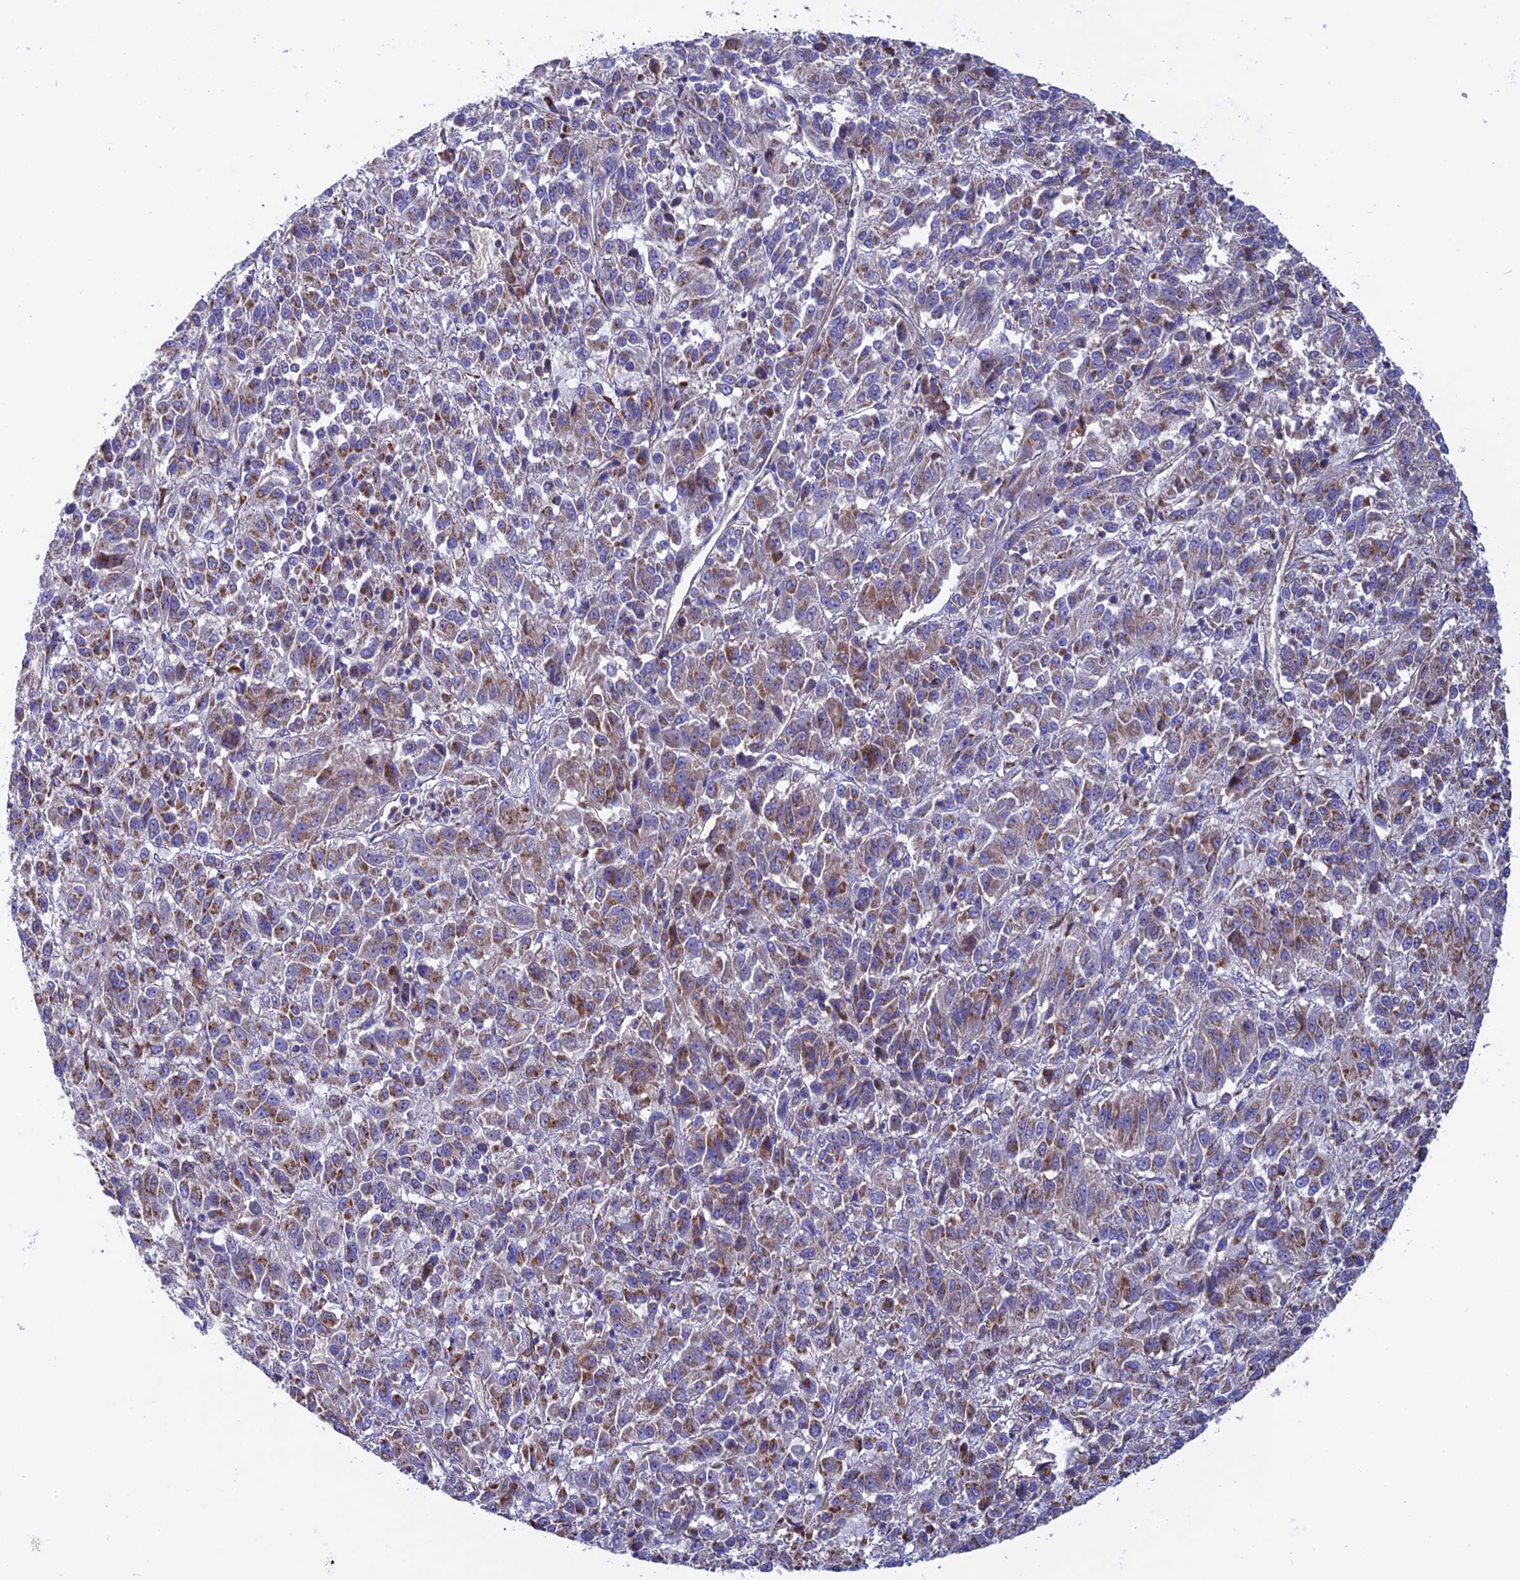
{"staining": {"intensity": "moderate", "quantity": "25%-75%", "location": "cytoplasmic/membranous"}, "tissue": "melanoma", "cell_type": "Tumor cells", "image_type": "cancer", "snomed": [{"axis": "morphology", "description": "Malignant melanoma, Metastatic site"}, {"axis": "topography", "description": "Lung"}], "caption": "Immunohistochemical staining of human melanoma reveals medium levels of moderate cytoplasmic/membranous positivity in about 25%-75% of tumor cells.", "gene": "SLC15A5", "patient": {"sex": "male", "age": 64}}